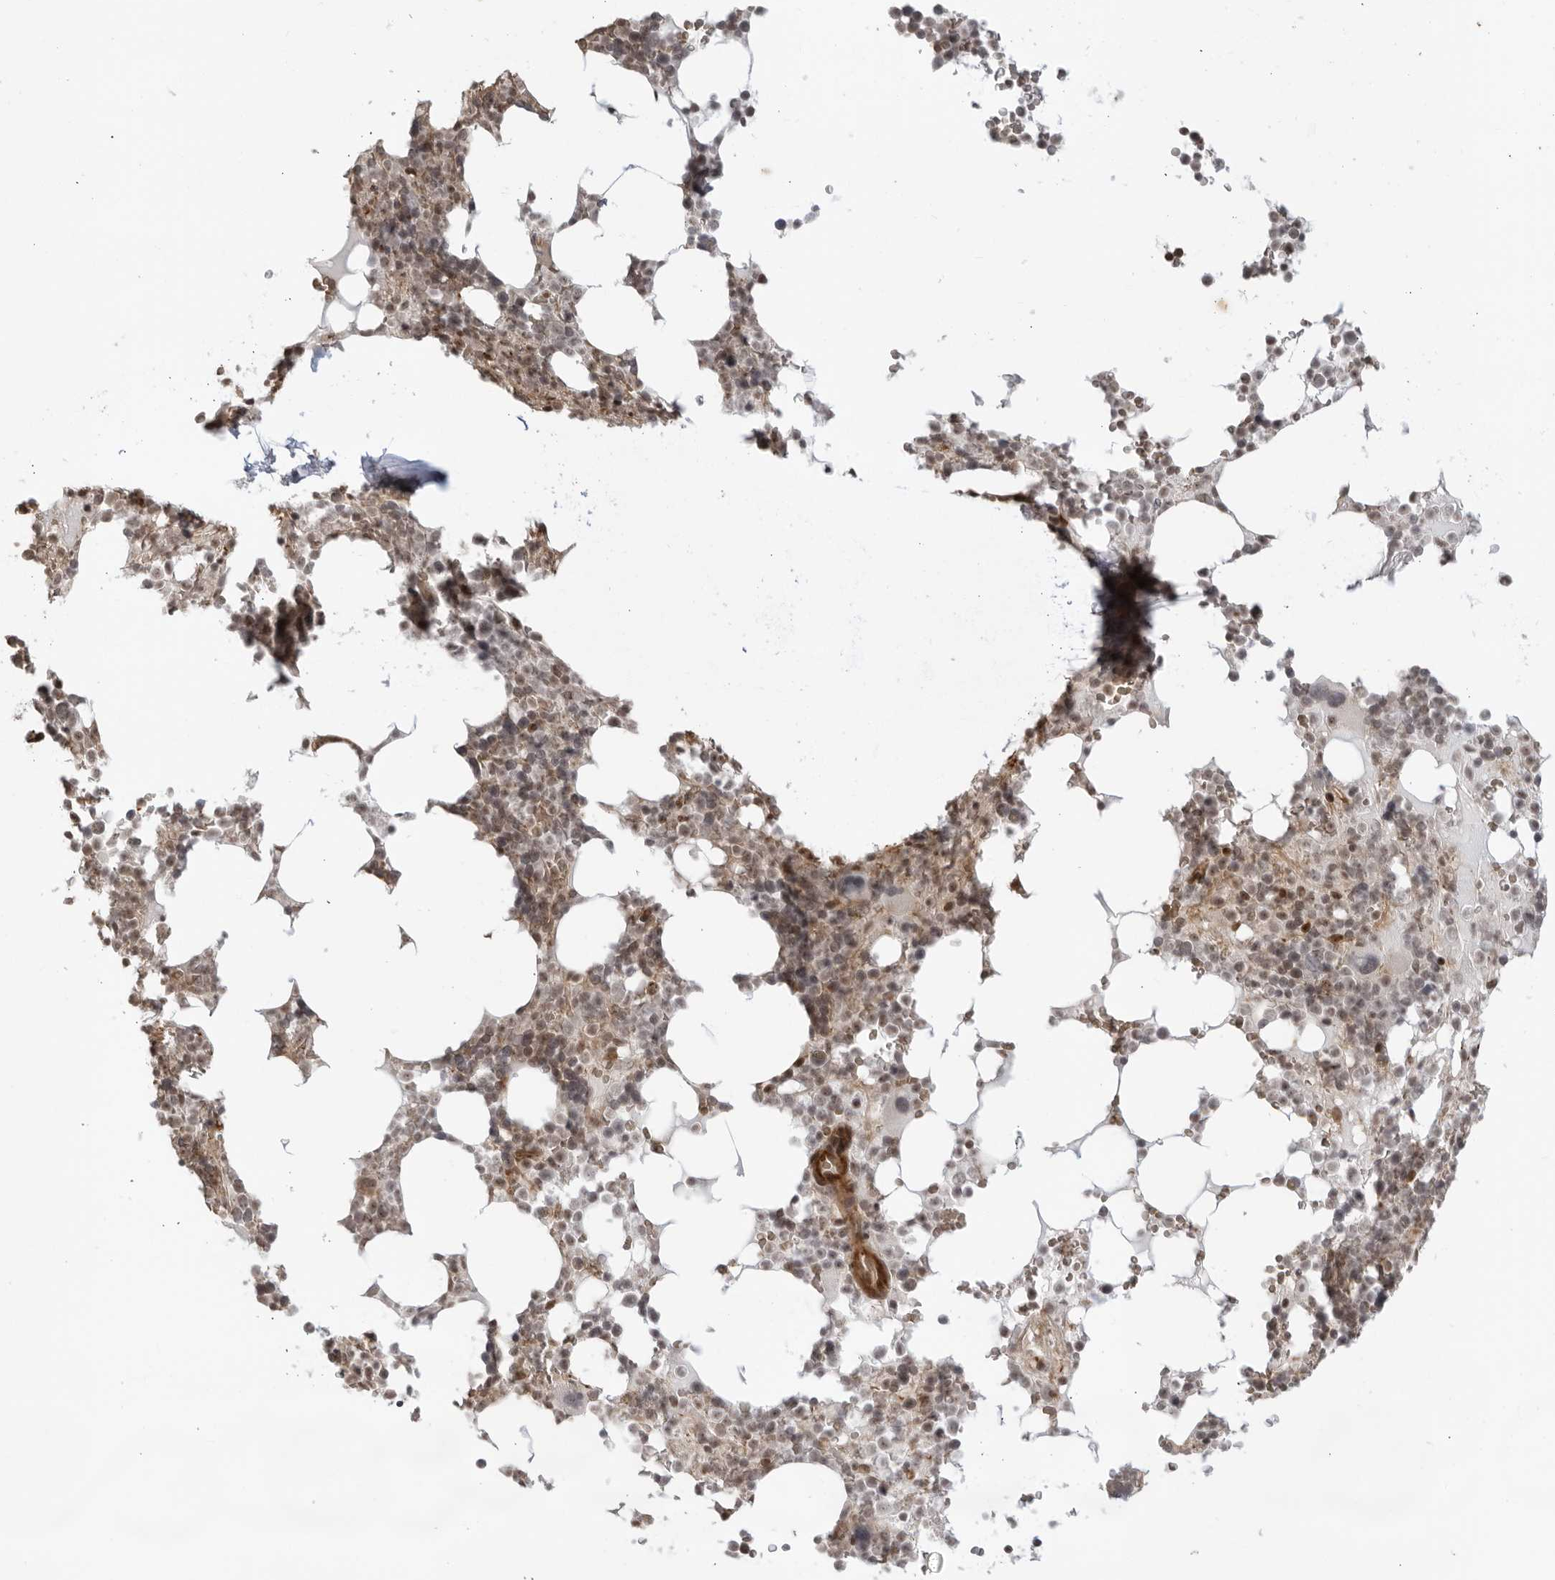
{"staining": {"intensity": "moderate", "quantity": "25%-75%", "location": "cytoplasmic/membranous,nuclear"}, "tissue": "bone marrow", "cell_type": "Hematopoietic cells", "image_type": "normal", "snomed": [{"axis": "morphology", "description": "Normal tissue, NOS"}, {"axis": "topography", "description": "Bone marrow"}], "caption": "Protein expression analysis of normal human bone marrow reveals moderate cytoplasmic/membranous,nuclear staining in approximately 25%-75% of hematopoietic cells. Ihc stains the protein in brown and the nuclei are stained blue.", "gene": "TCF21", "patient": {"sex": "male", "age": 58}}